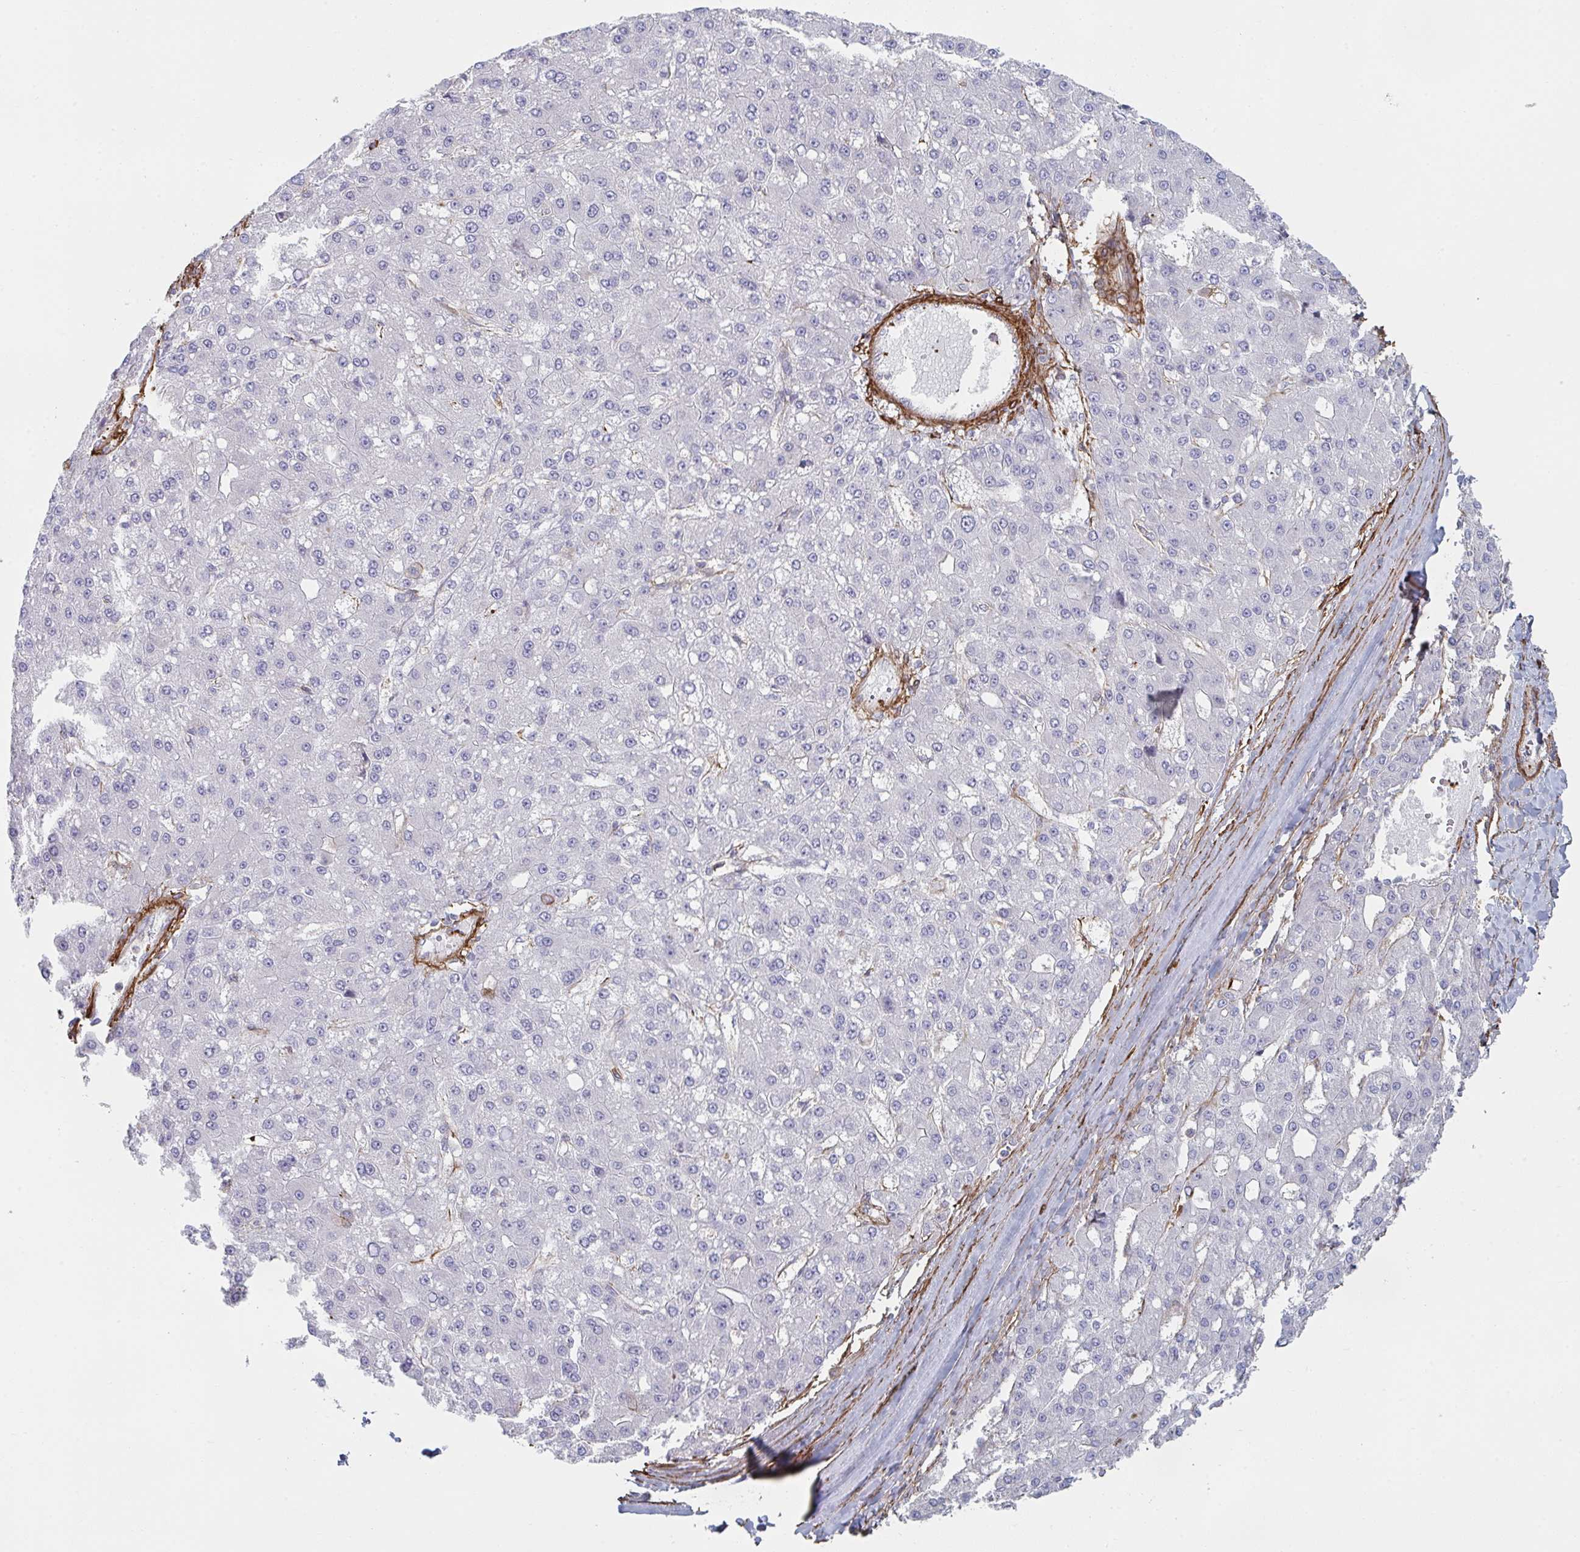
{"staining": {"intensity": "negative", "quantity": "none", "location": "none"}, "tissue": "liver cancer", "cell_type": "Tumor cells", "image_type": "cancer", "snomed": [{"axis": "morphology", "description": "Carcinoma, Hepatocellular, NOS"}, {"axis": "topography", "description": "Liver"}], "caption": "Human liver cancer stained for a protein using immunohistochemistry (IHC) shows no expression in tumor cells.", "gene": "NEURL4", "patient": {"sex": "male", "age": 67}}